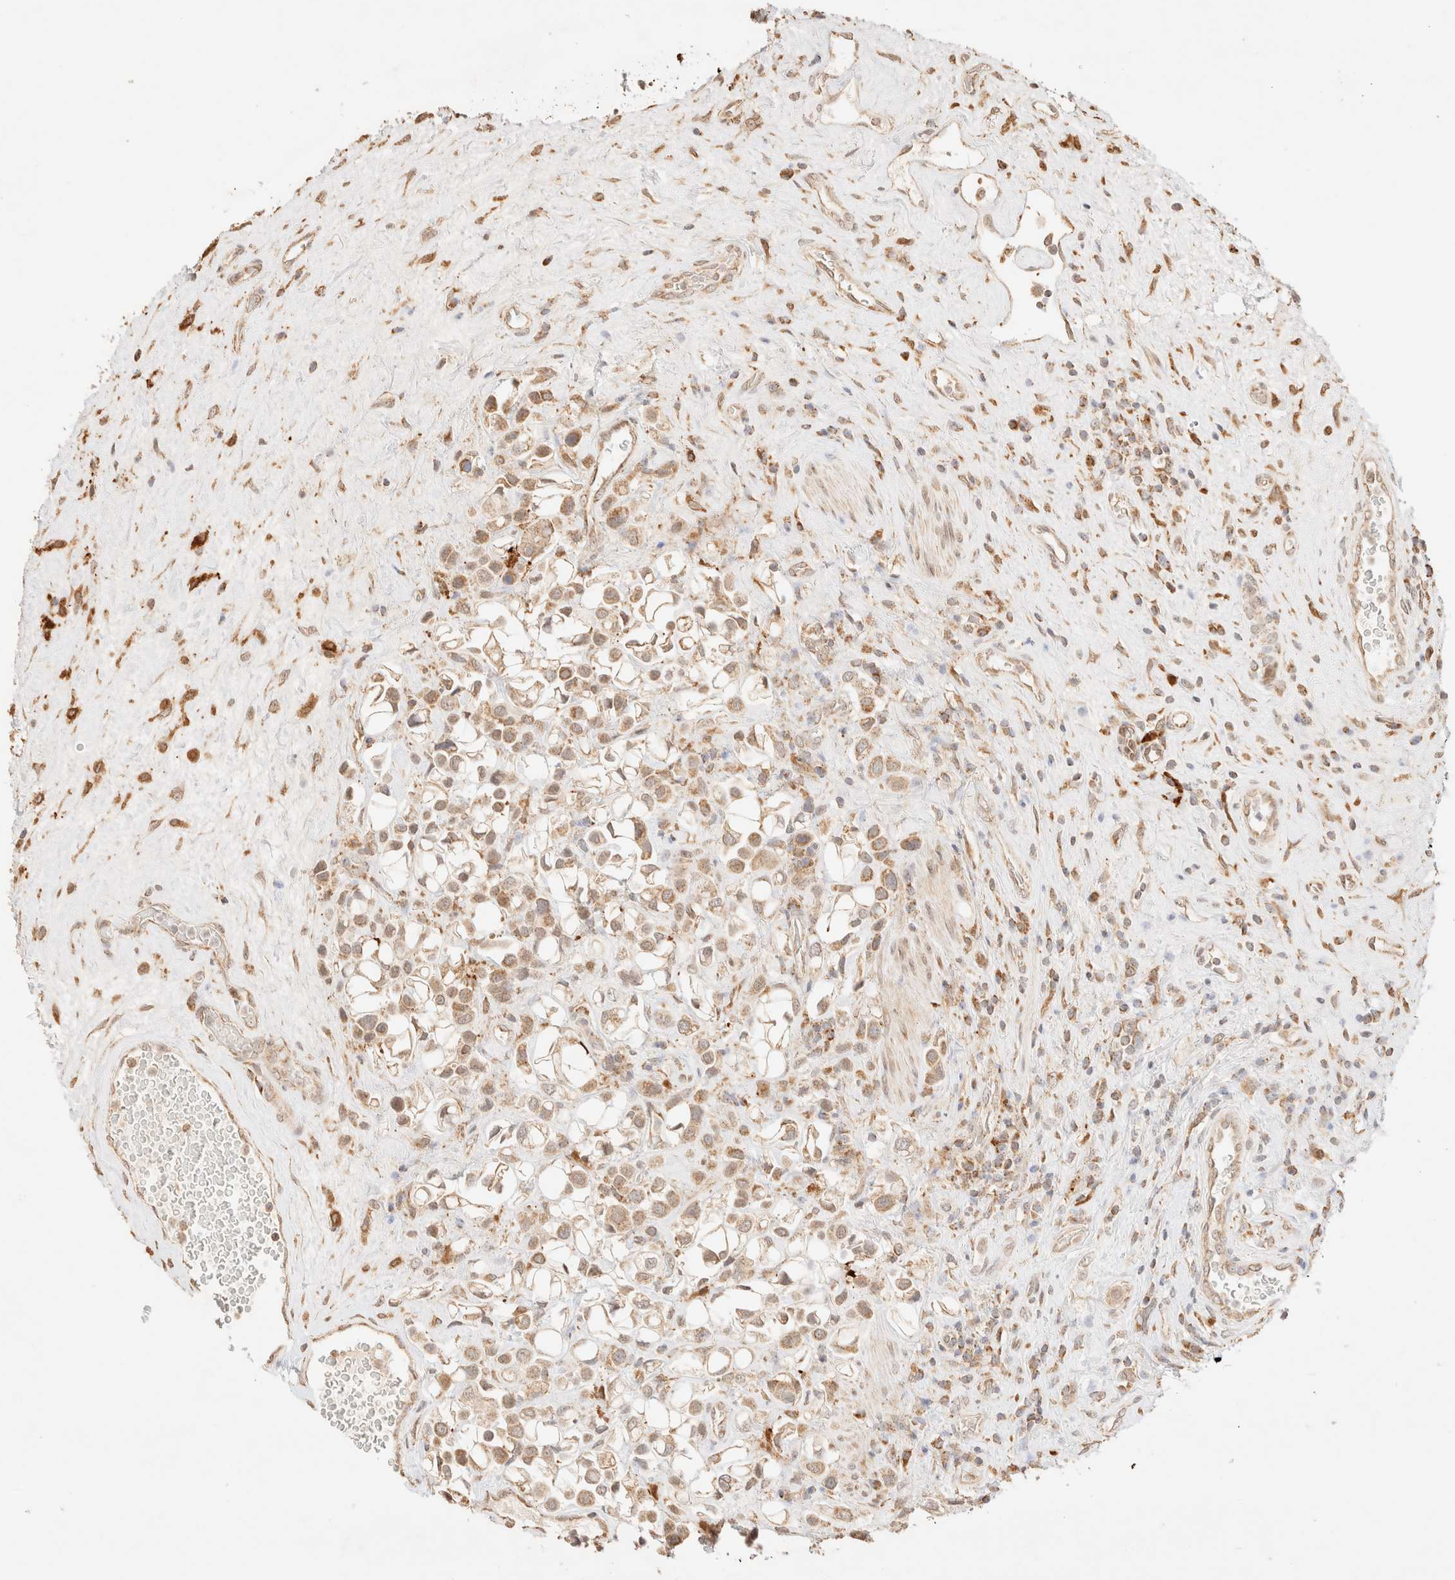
{"staining": {"intensity": "weak", "quantity": ">75%", "location": "cytoplasmic/membranous"}, "tissue": "urothelial cancer", "cell_type": "Tumor cells", "image_type": "cancer", "snomed": [{"axis": "morphology", "description": "Urothelial carcinoma, High grade"}, {"axis": "topography", "description": "Urinary bladder"}], "caption": "Urothelial carcinoma (high-grade) tissue exhibits weak cytoplasmic/membranous expression in about >75% of tumor cells", "gene": "TACO1", "patient": {"sex": "male", "age": 50}}